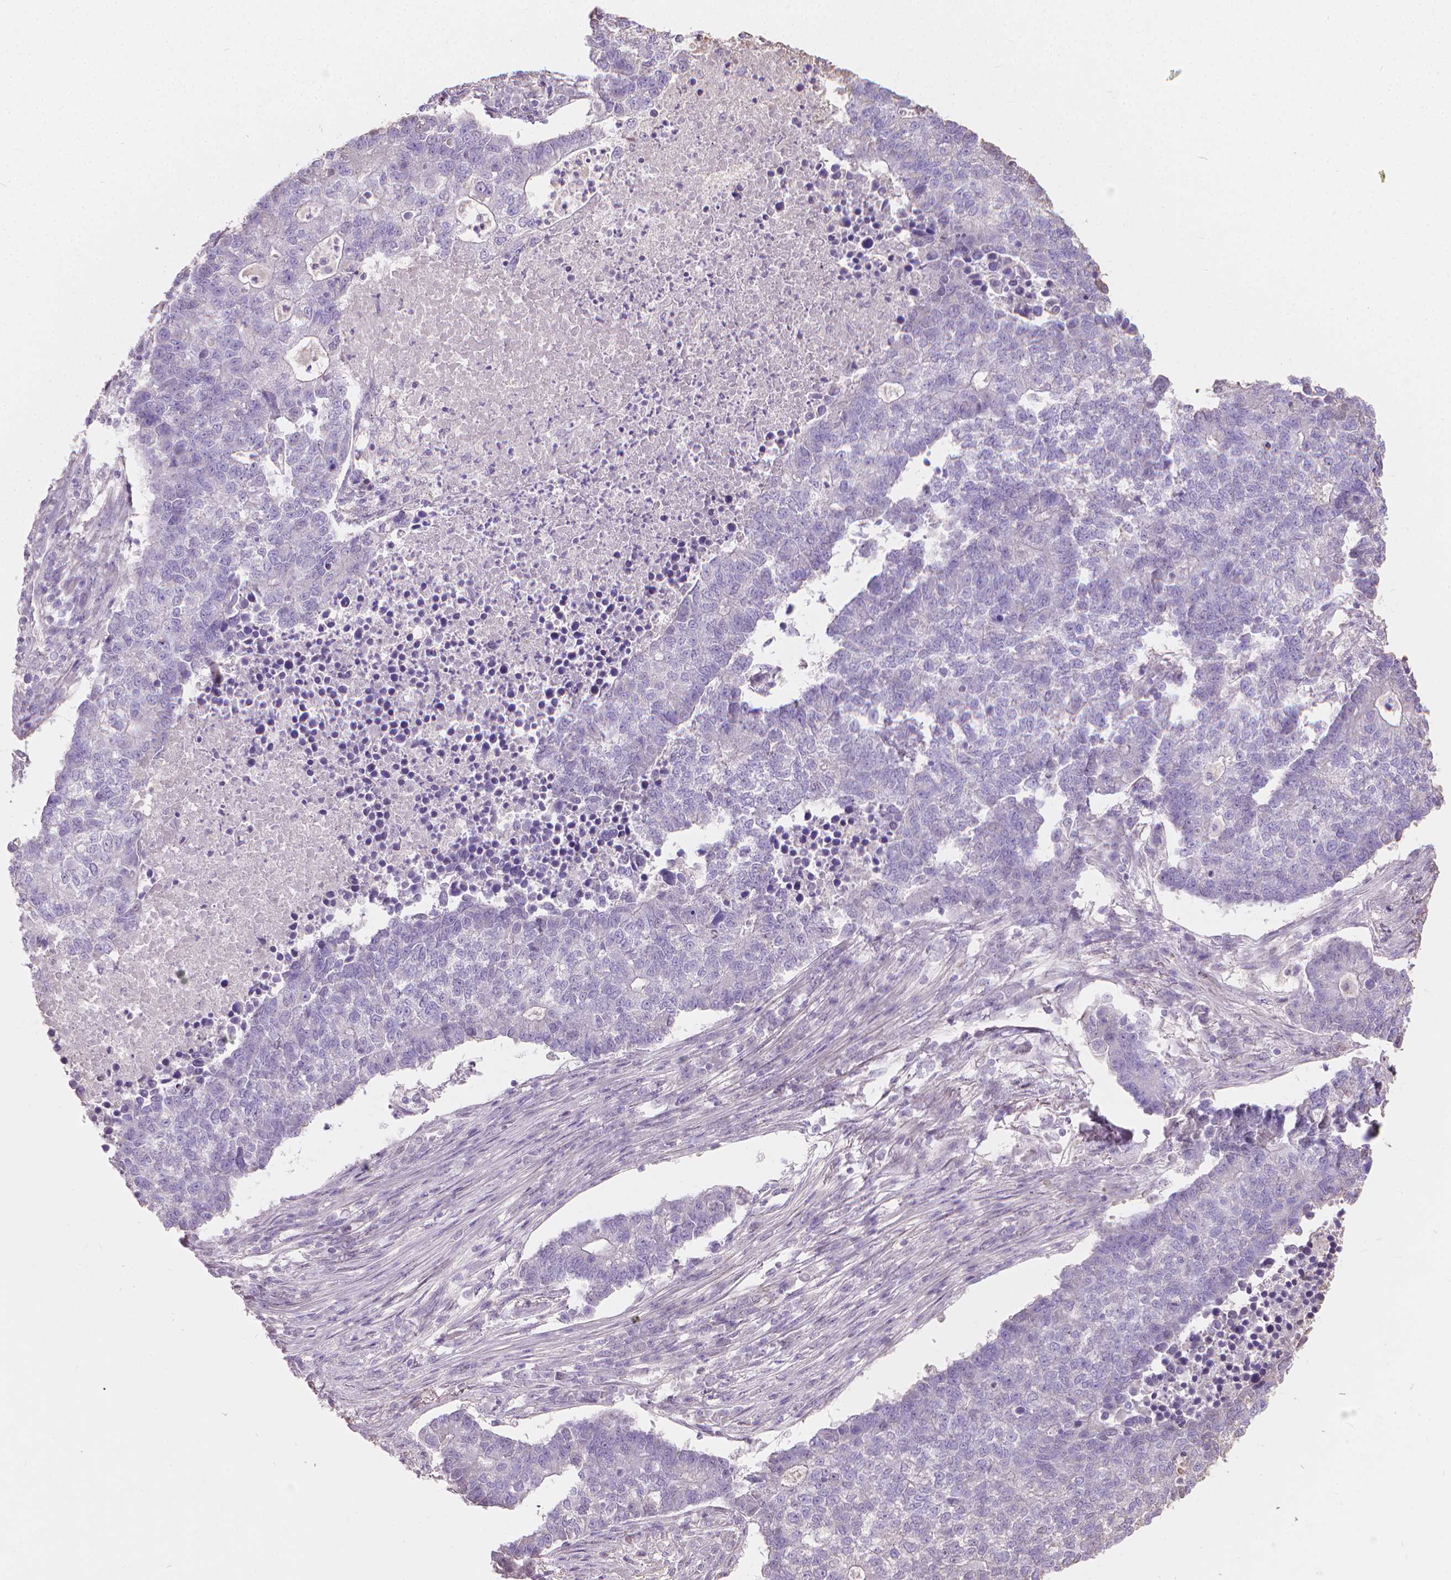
{"staining": {"intensity": "negative", "quantity": "none", "location": "none"}, "tissue": "lung cancer", "cell_type": "Tumor cells", "image_type": "cancer", "snomed": [{"axis": "morphology", "description": "Adenocarcinoma, NOS"}, {"axis": "topography", "description": "Lung"}], "caption": "A micrograph of adenocarcinoma (lung) stained for a protein reveals no brown staining in tumor cells.", "gene": "CABCOCO1", "patient": {"sex": "male", "age": 57}}